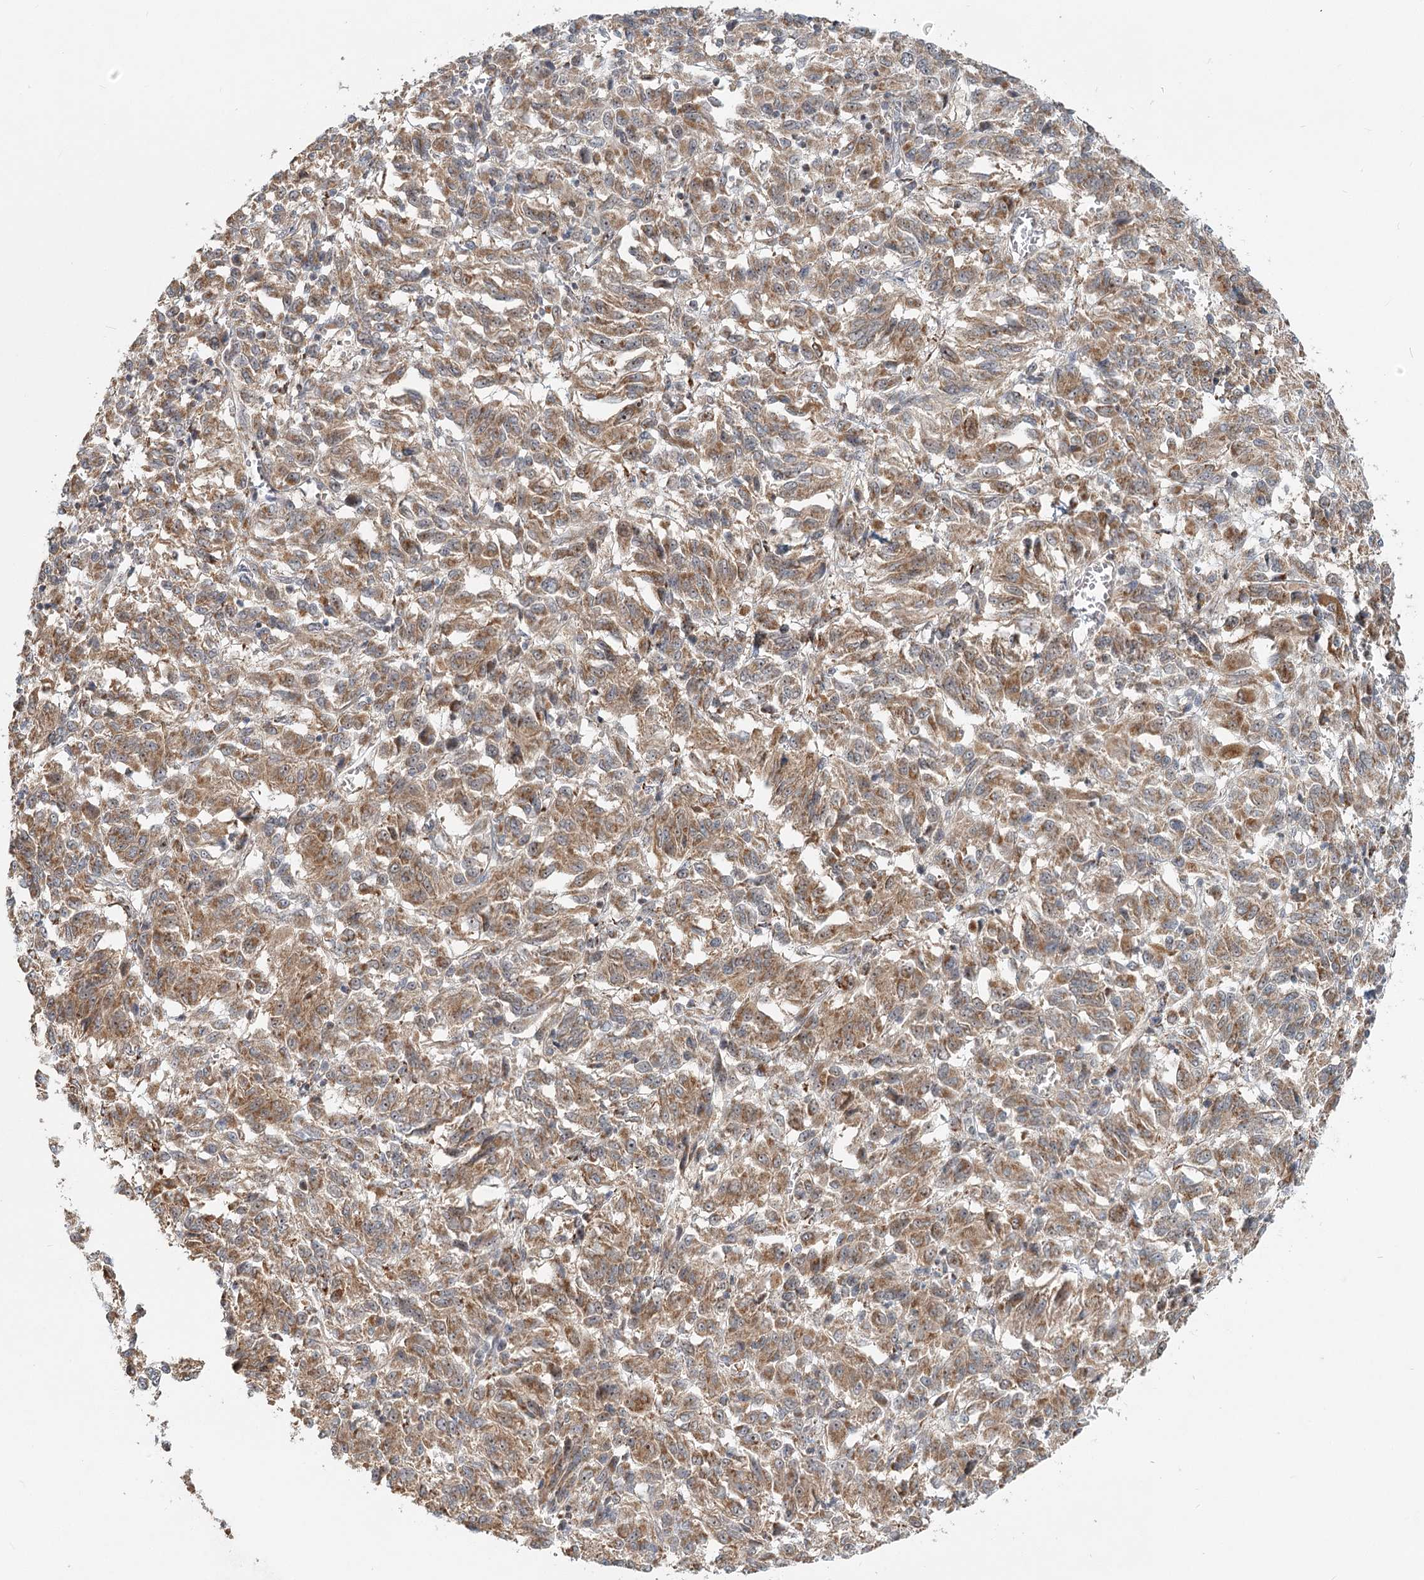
{"staining": {"intensity": "moderate", "quantity": ">75%", "location": "cytoplasmic/membranous"}, "tissue": "melanoma", "cell_type": "Tumor cells", "image_type": "cancer", "snomed": [{"axis": "morphology", "description": "Malignant melanoma, Metastatic site"}, {"axis": "topography", "description": "Lung"}], "caption": "Tumor cells reveal medium levels of moderate cytoplasmic/membranous staining in about >75% of cells in human melanoma.", "gene": "RTN4IP1", "patient": {"sex": "male", "age": 64}}